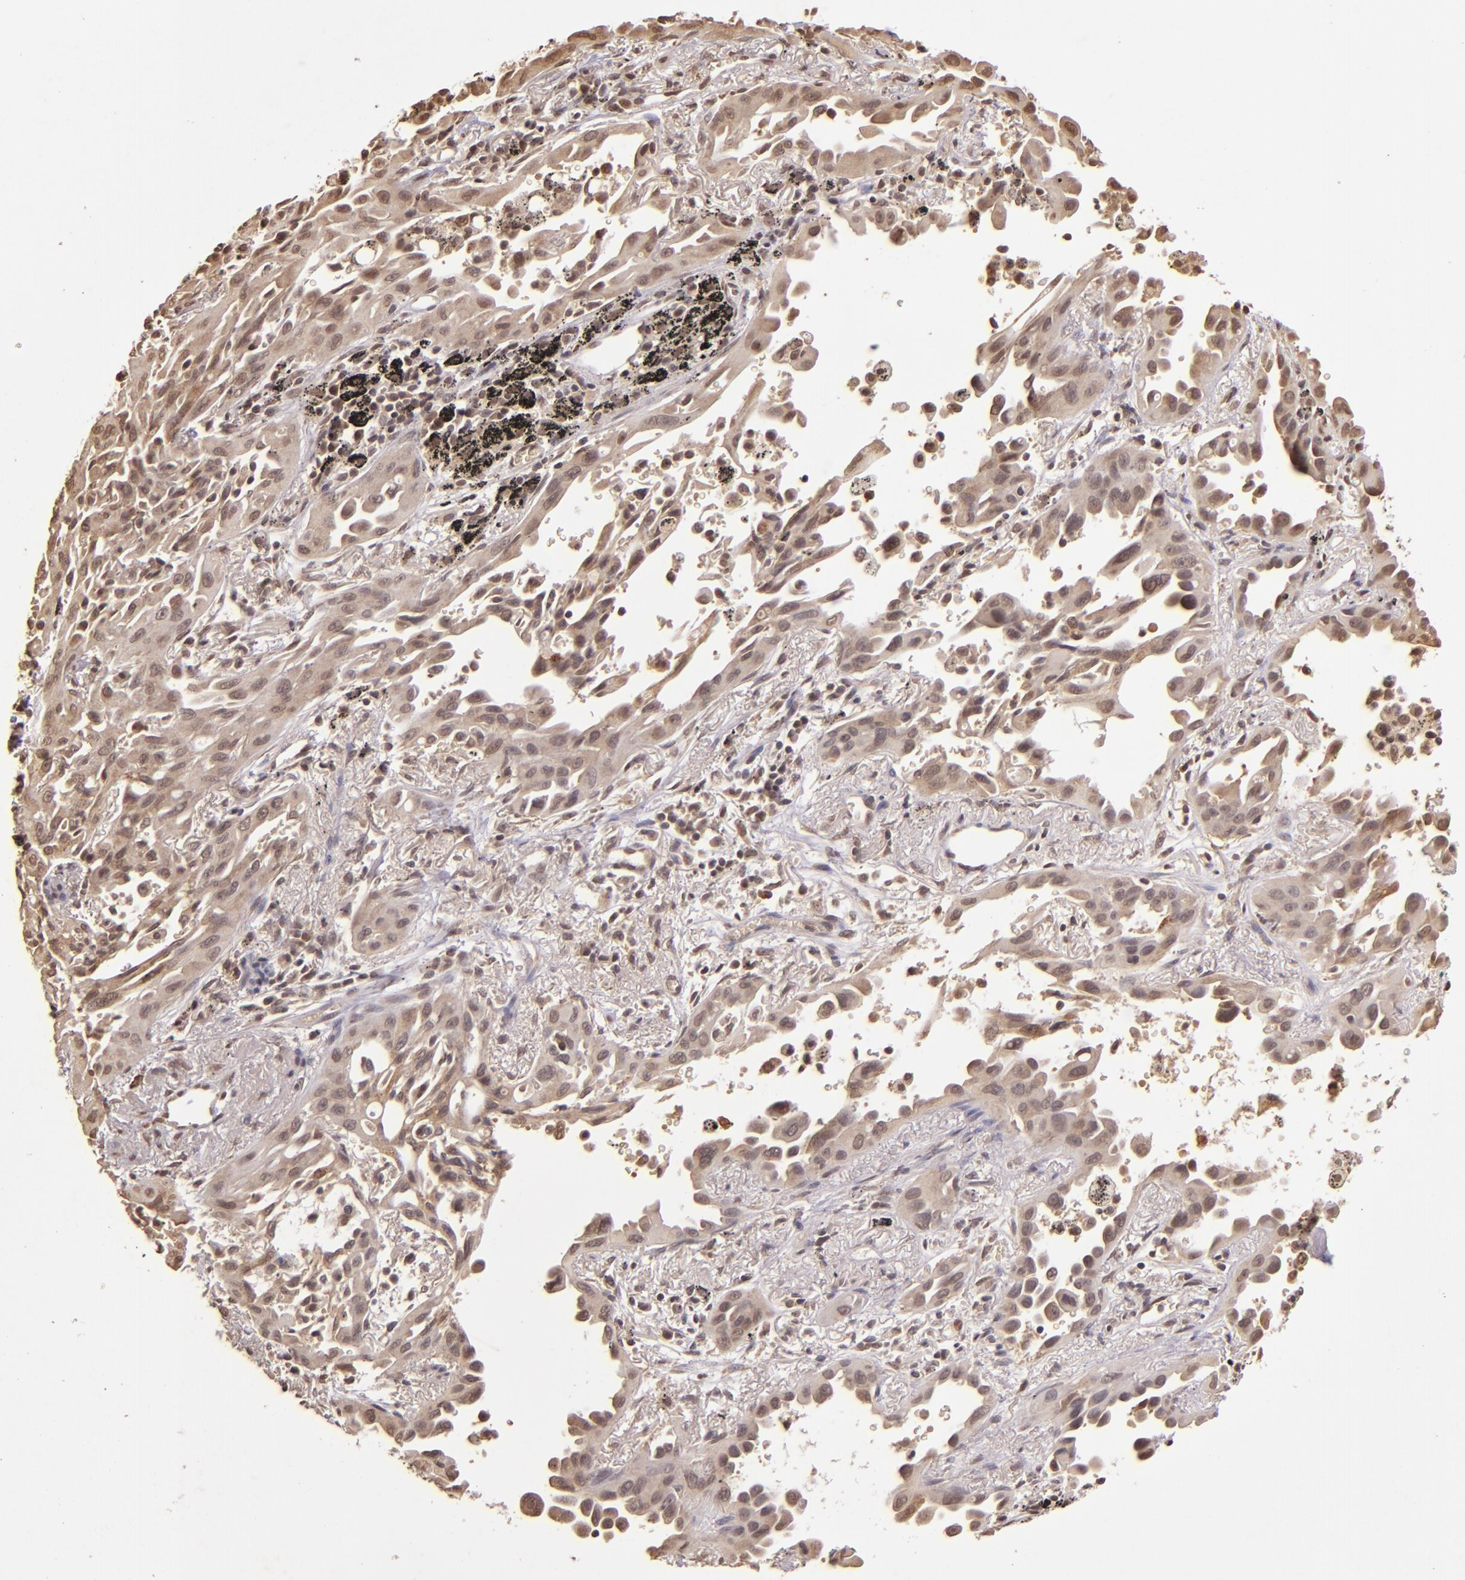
{"staining": {"intensity": "weak", "quantity": ">75%", "location": "cytoplasmic/membranous,nuclear"}, "tissue": "lung cancer", "cell_type": "Tumor cells", "image_type": "cancer", "snomed": [{"axis": "morphology", "description": "Adenocarcinoma, NOS"}, {"axis": "topography", "description": "Lung"}], "caption": "A low amount of weak cytoplasmic/membranous and nuclear positivity is identified in about >75% of tumor cells in lung adenocarcinoma tissue.", "gene": "CUL1", "patient": {"sex": "male", "age": 68}}